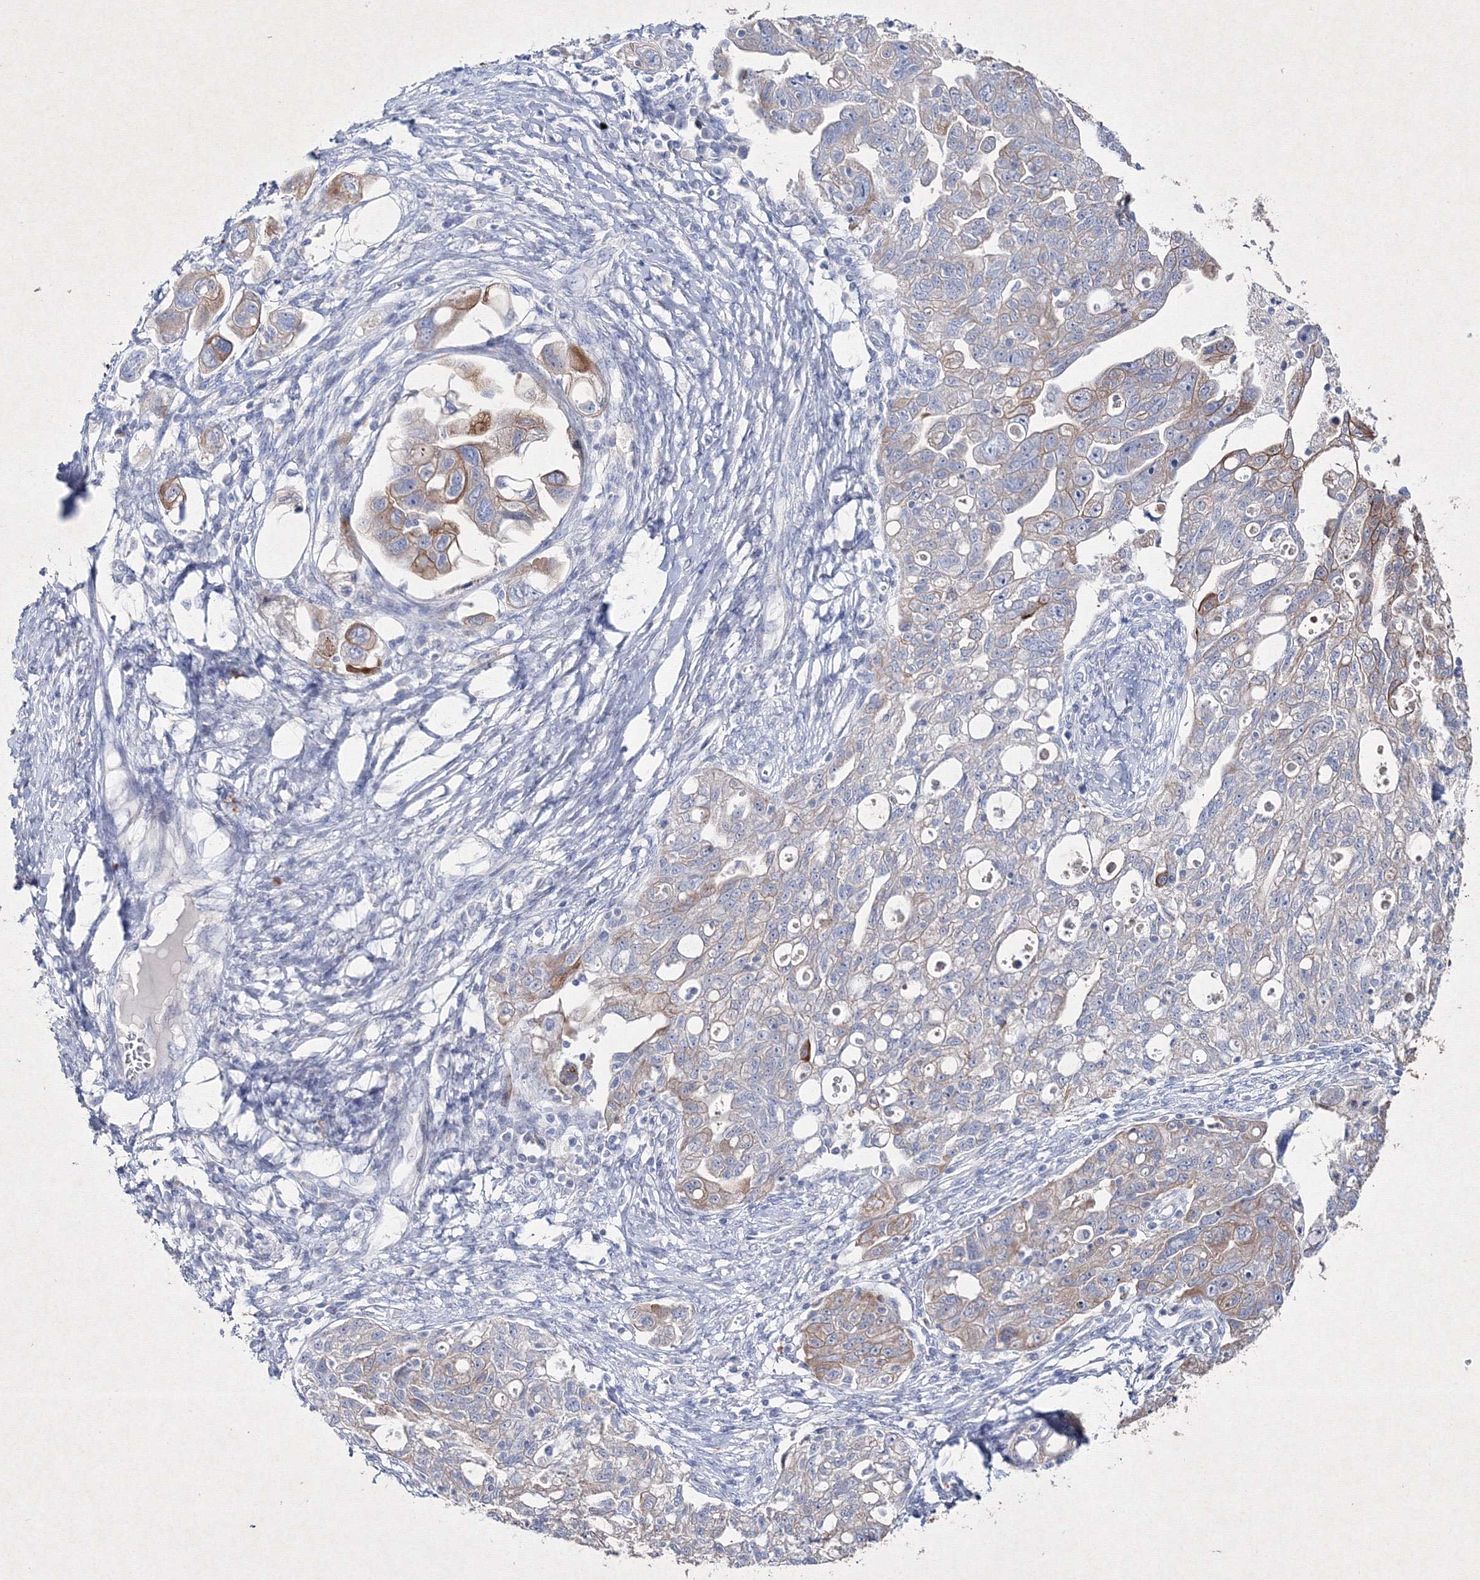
{"staining": {"intensity": "moderate", "quantity": "<25%", "location": "cytoplasmic/membranous"}, "tissue": "ovarian cancer", "cell_type": "Tumor cells", "image_type": "cancer", "snomed": [{"axis": "morphology", "description": "Carcinoma, NOS"}, {"axis": "morphology", "description": "Cystadenocarcinoma, serous, NOS"}, {"axis": "topography", "description": "Ovary"}], "caption": "Immunohistochemical staining of human serous cystadenocarcinoma (ovarian) exhibits moderate cytoplasmic/membranous protein expression in approximately <25% of tumor cells.", "gene": "SMIM29", "patient": {"sex": "female", "age": 69}}